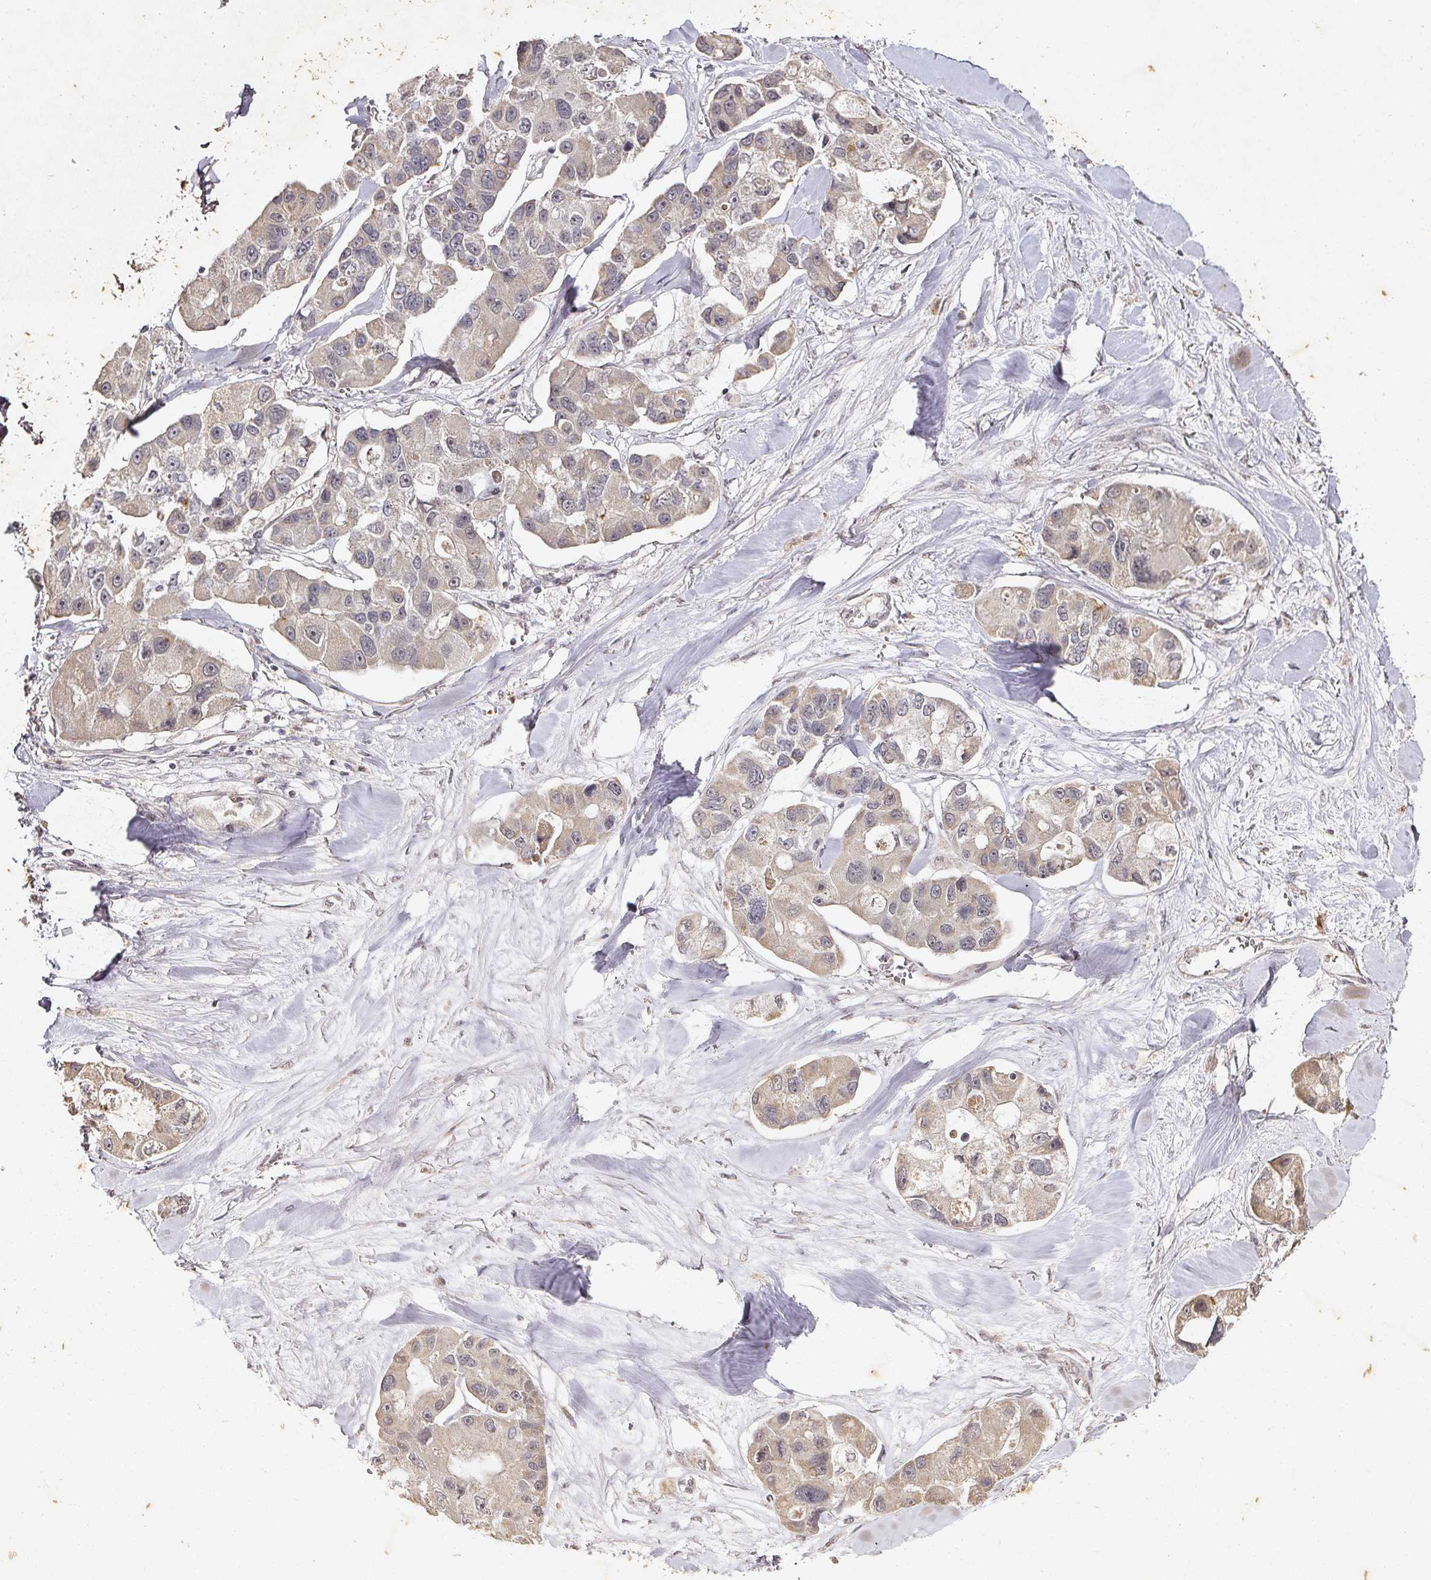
{"staining": {"intensity": "weak", "quantity": "<25%", "location": "cytoplasmic/membranous"}, "tissue": "lung cancer", "cell_type": "Tumor cells", "image_type": "cancer", "snomed": [{"axis": "morphology", "description": "Adenocarcinoma, NOS"}, {"axis": "topography", "description": "Lung"}], "caption": "There is no significant positivity in tumor cells of lung cancer (adenocarcinoma). The staining was performed using DAB to visualize the protein expression in brown, while the nuclei were stained in blue with hematoxylin (Magnification: 20x).", "gene": "CAPN5", "patient": {"sex": "female", "age": 54}}